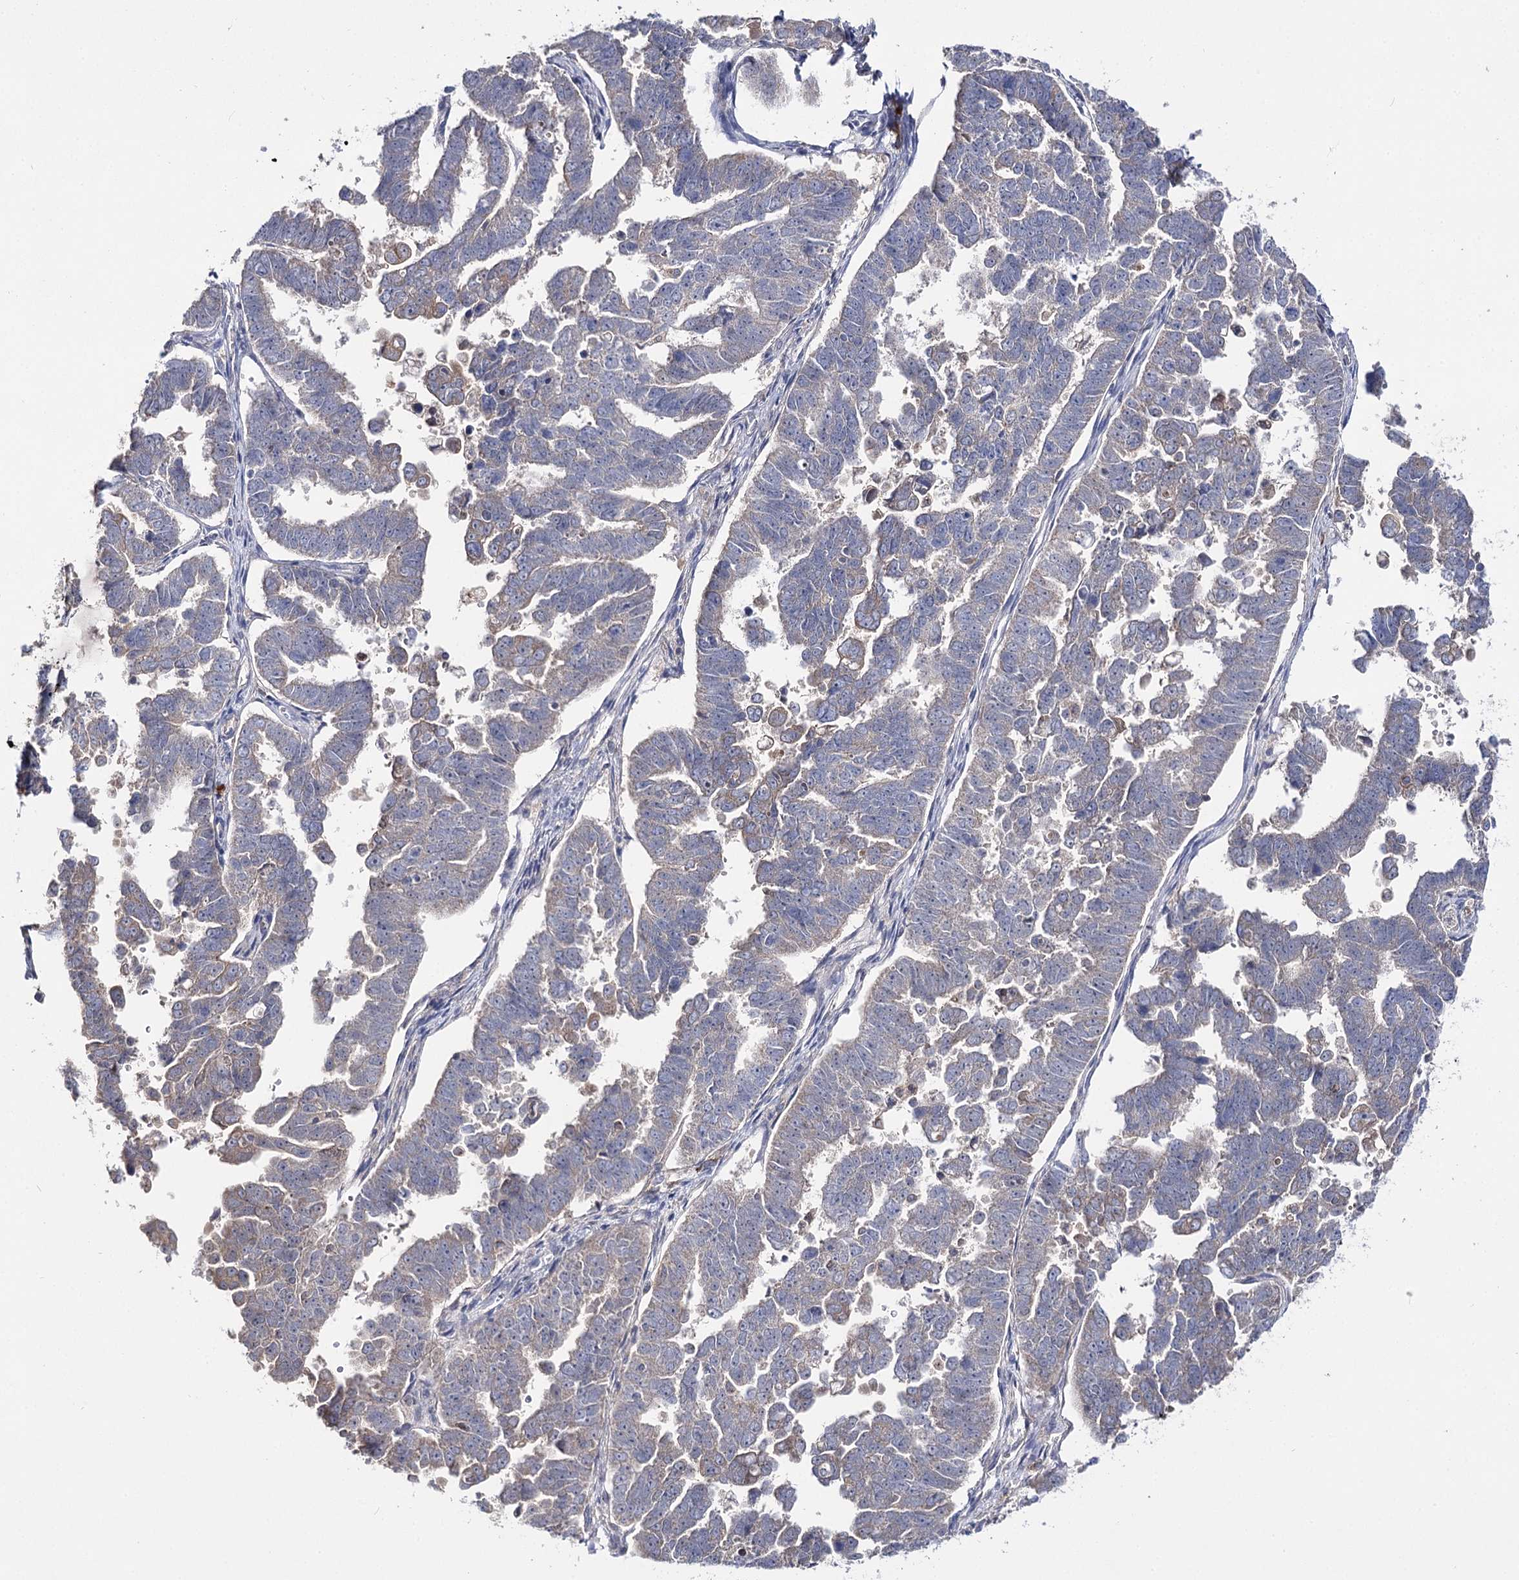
{"staining": {"intensity": "negative", "quantity": "none", "location": "none"}, "tissue": "endometrial cancer", "cell_type": "Tumor cells", "image_type": "cancer", "snomed": [{"axis": "morphology", "description": "Adenocarcinoma, NOS"}, {"axis": "topography", "description": "Endometrium"}], "caption": "Tumor cells are negative for brown protein staining in endometrial cancer (adenocarcinoma).", "gene": "IL1RAP", "patient": {"sex": "female", "age": 75}}